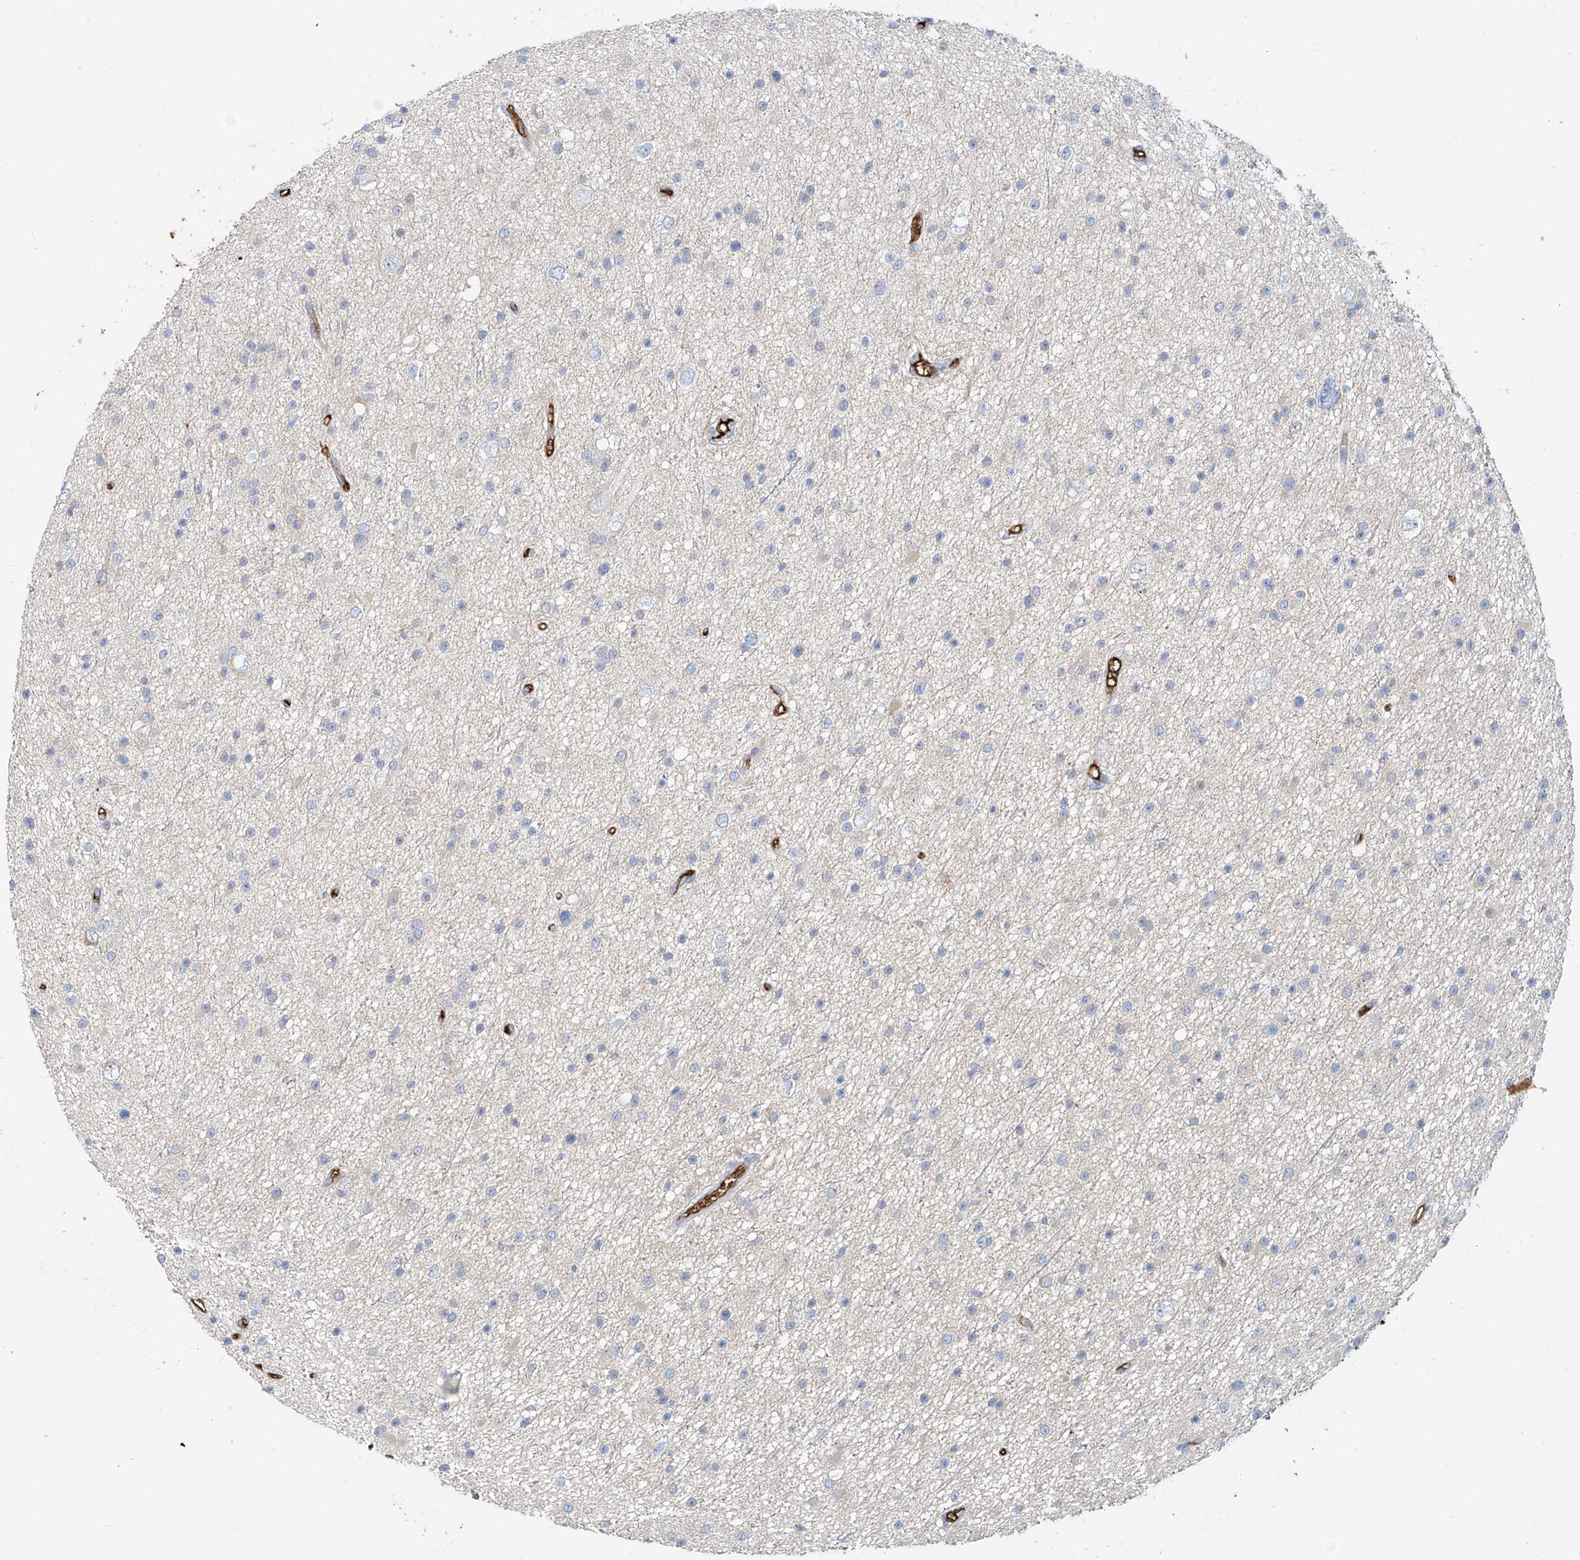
{"staining": {"intensity": "negative", "quantity": "none", "location": "none"}, "tissue": "glioma", "cell_type": "Tumor cells", "image_type": "cancer", "snomed": [{"axis": "morphology", "description": "Glioma, malignant, Low grade"}, {"axis": "topography", "description": "Cerebral cortex"}], "caption": "Immunohistochemistry photomicrograph of human malignant glioma (low-grade) stained for a protein (brown), which demonstrates no expression in tumor cells.", "gene": "ZFP30", "patient": {"sex": "female", "age": 39}}